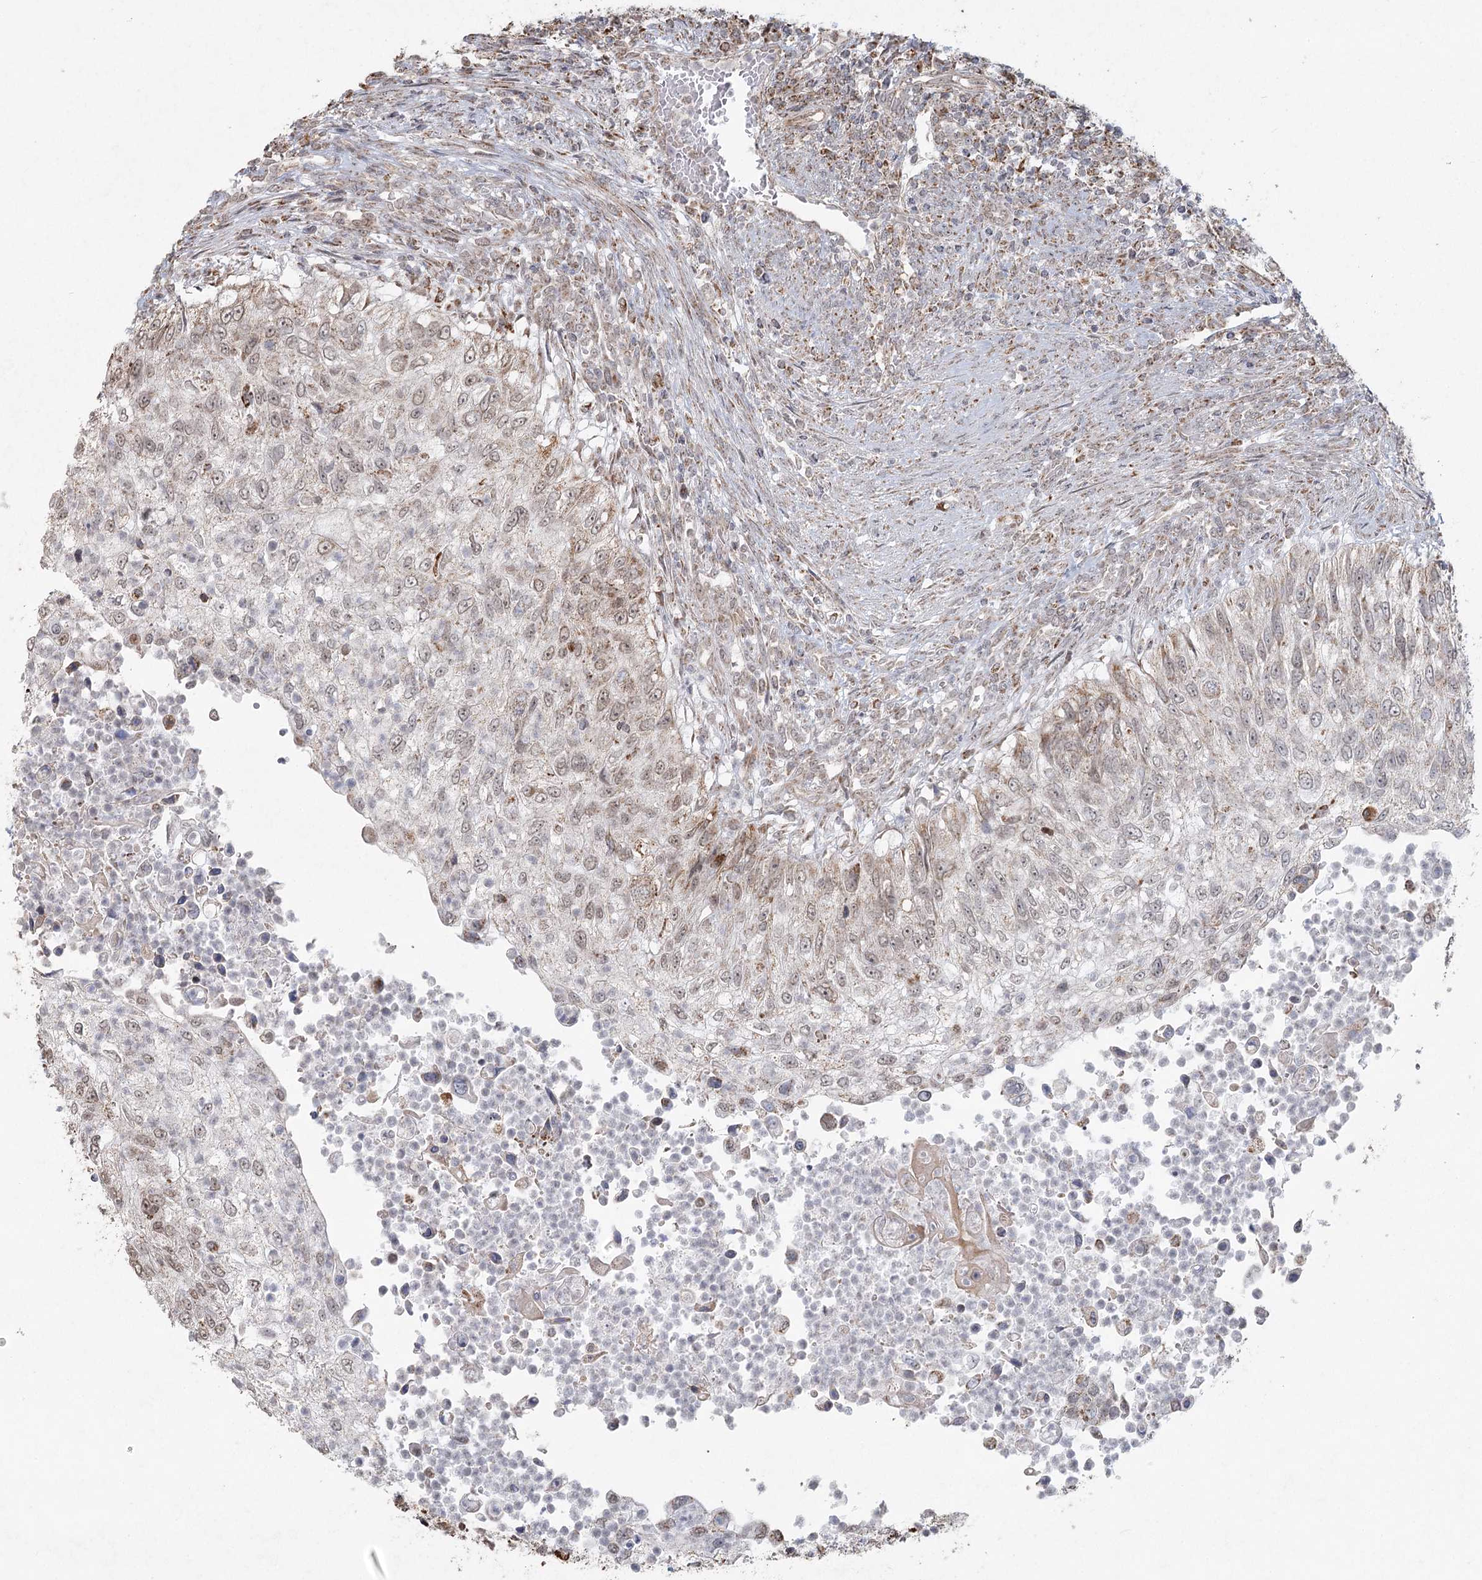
{"staining": {"intensity": "weak", "quantity": "25%-75%", "location": "cytoplasmic/membranous,nuclear"}, "tissue": "urothelial cancer", "cell_type": "Tumor cells", "image_type": "cancer", "snomed": [{"axis": "morphology", "description": "Urothelial carcinoma, High grade"}, {"axis": "topography", "description": "Urinary bladder"}], "caption": "Human high-grade urothelial carcinoma stained with a brown dye displays weak cytoplasmic/membranous and nuclear positive staining in about 25%-75% of tumor cells.", "gene": "LACTB", "patient": {"sex": "female", "age": 60}}